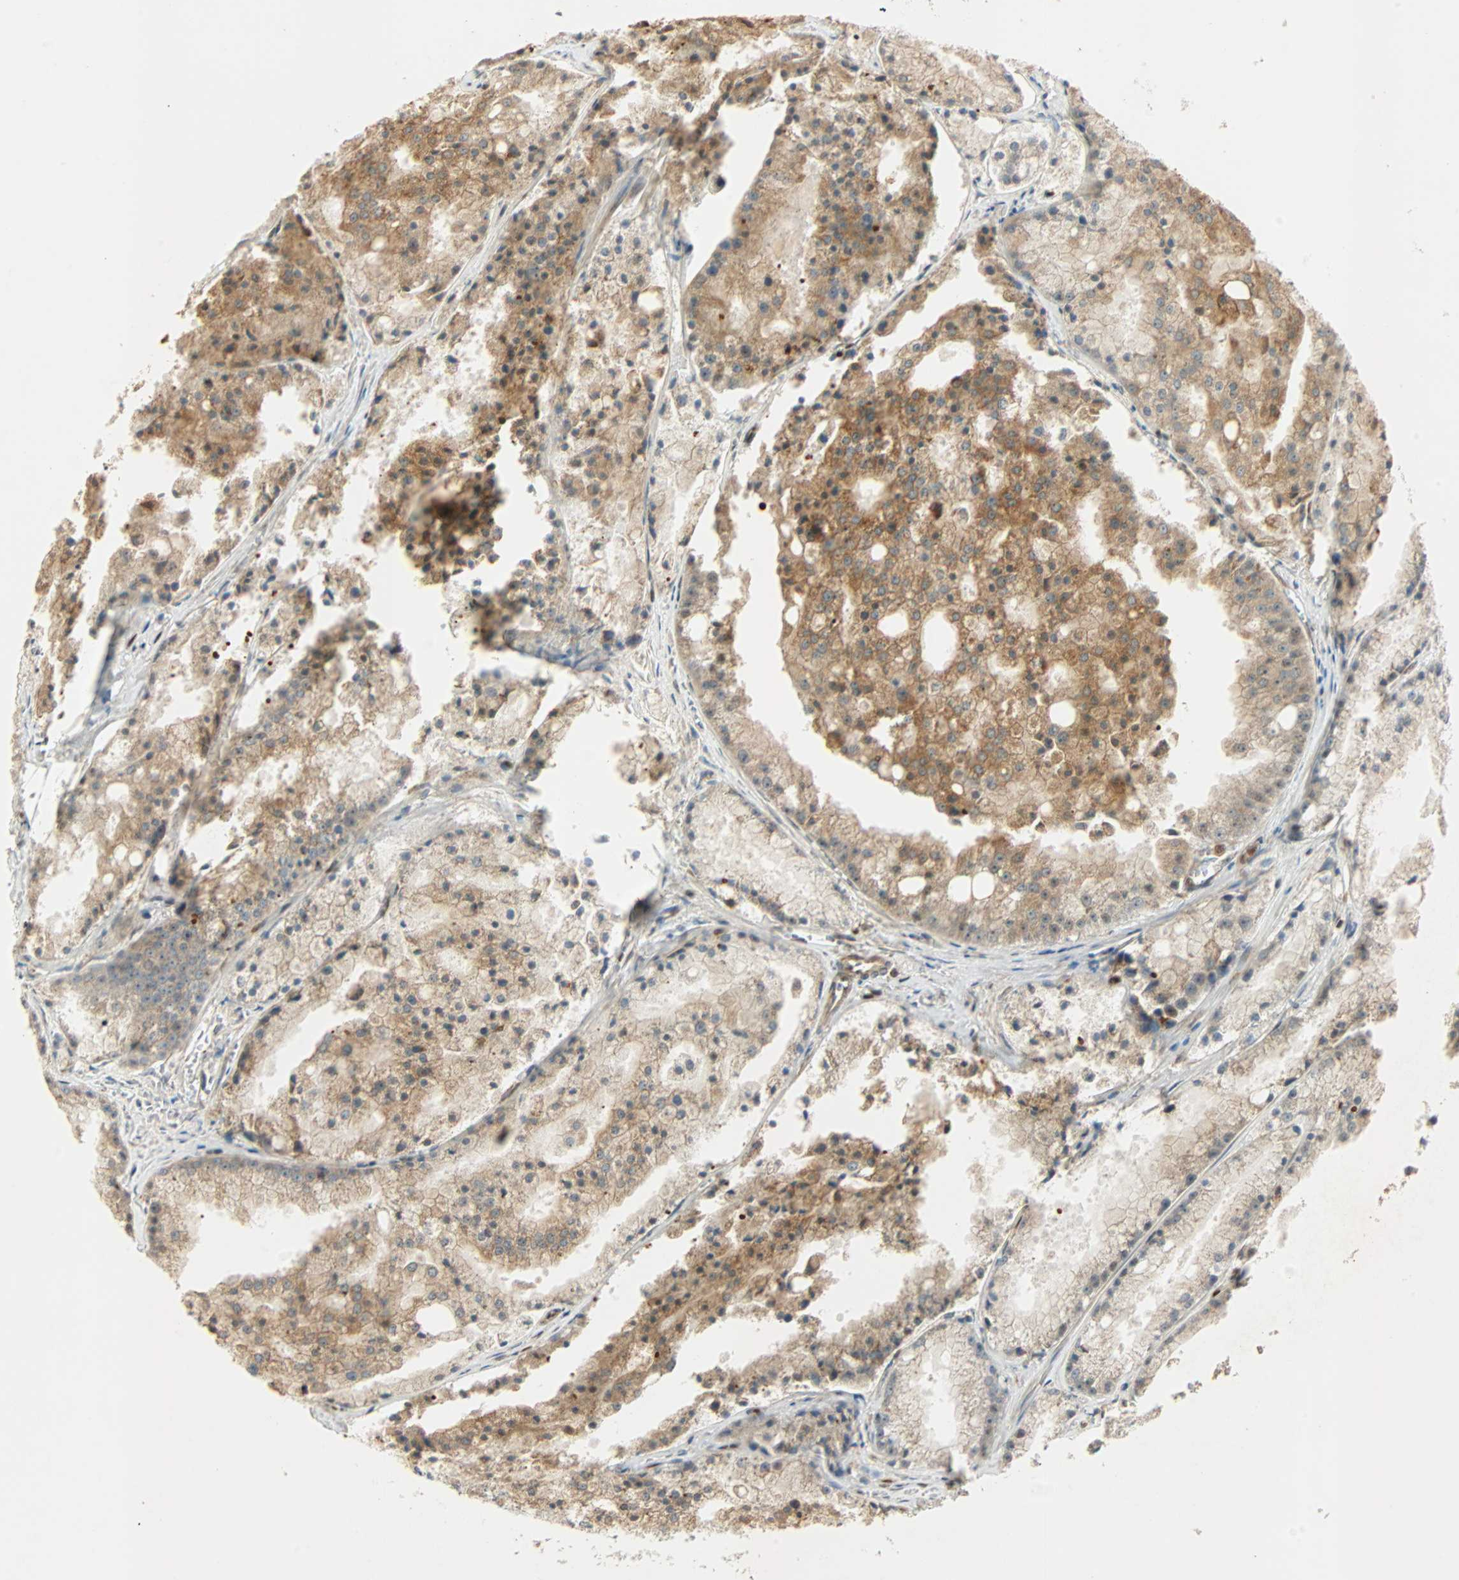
{"staining": {"intensity": "moderate", "quantity": ">75%", "location": "cytoplasmic/membranous"}, "tissue": "prostate cancer", "cell_type": "Tumor cells", "image_type": "cancer", "snomed": [{"axis": "morphology", "description": "Adenocarcinoma, Low grade"}, {"axis": "topography", "description": "Prostate"}], "caption": "The micrograph exhibits a brown stain indicating the presence of a protein in the cytoplasmic/membranous of tumor cells in prostate cancer.", "gene": "PNPLA6", "patient": {"sex": "male", "age": 64}}